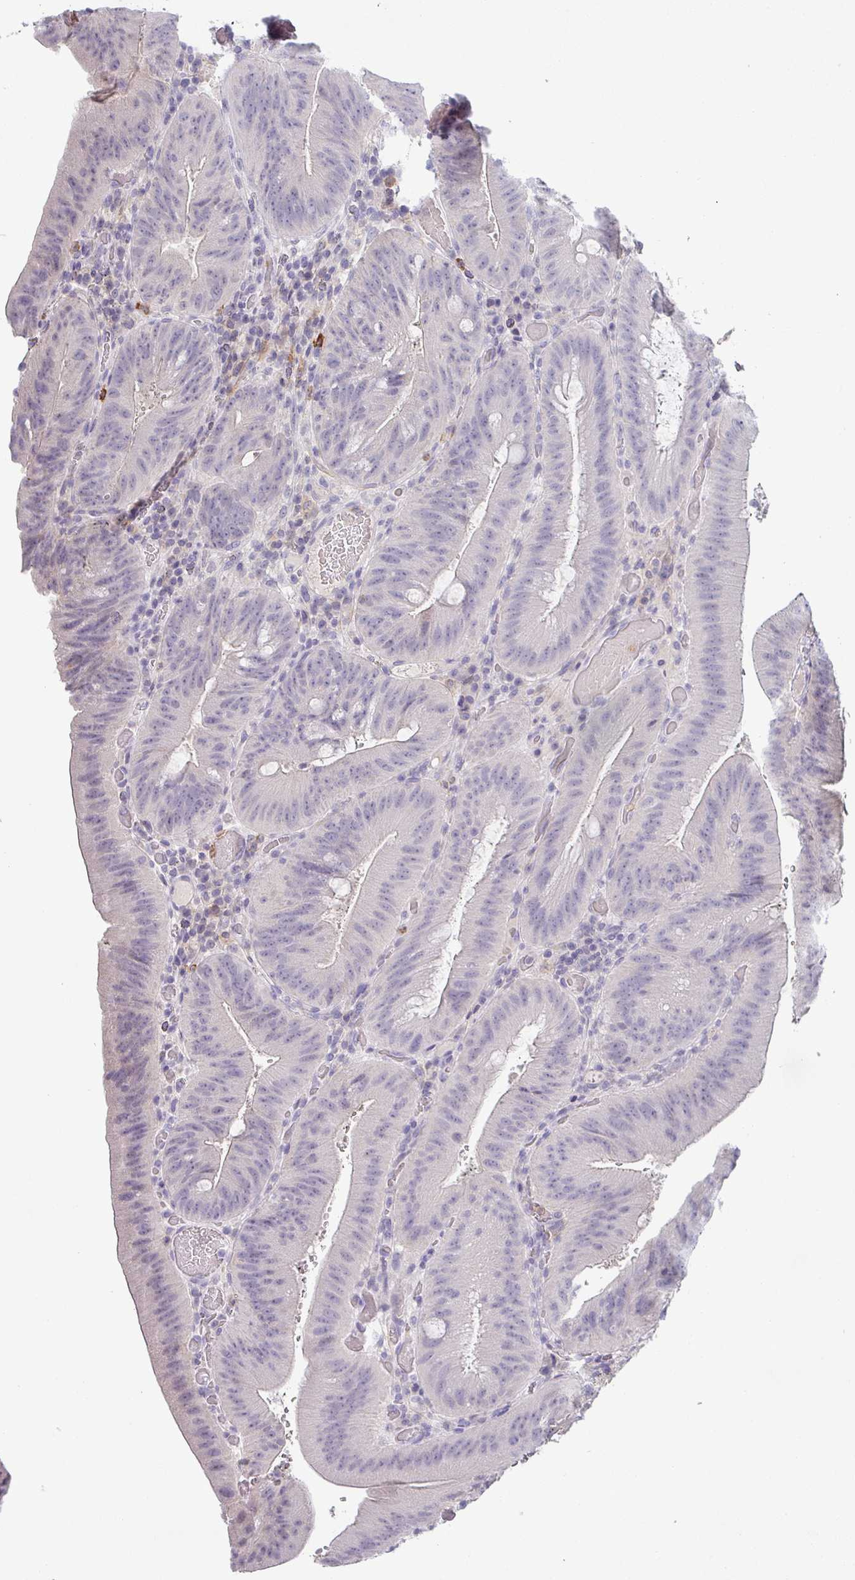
{"staining": {"intensity": "negative", "quantity": "none", "location": "none"}, "tissue": "colorectal cancer", "cell_type": "Tumor cells", "image_type": "cancer", "snomed": [{"axis": "morphology", "description": "Adenocarcinoma, NOS"}, {"axis": "topography", "description": "Colon"}], "caption": "Immunohistochemical staining of colorectal cancer (adenocarcinoma) shows no significant positivity in tumor cells.", "gene": "BTLA", "patient": {"sex": "female", "age": 43}}